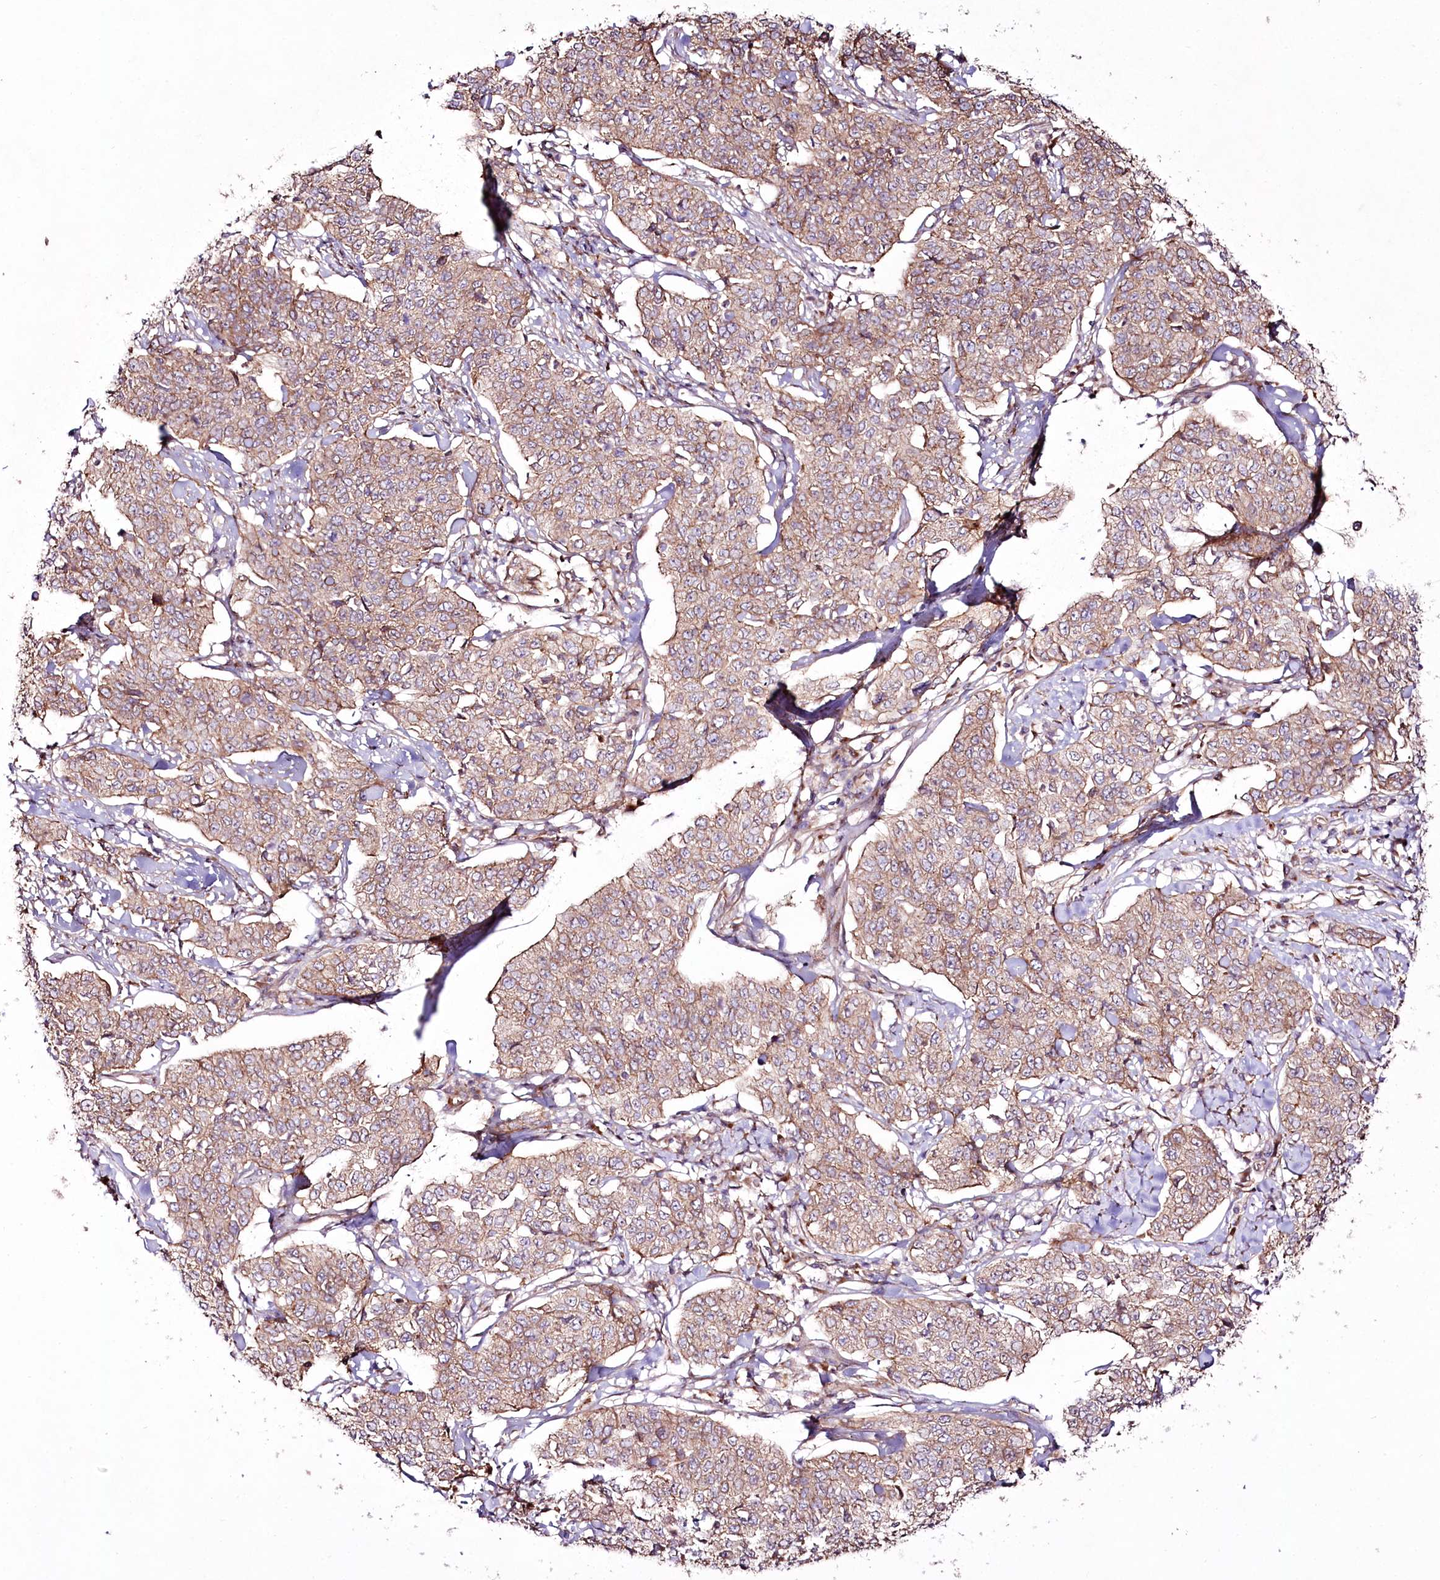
{"staining": {"intensity": "weak", "quantity": ">75%", "location": "cytoplasmic/membranous"}, "tissue": "cervical cancer", "cell_type": "Tumor cells", "image_type": "cancer", "snomed": [{"axis": "morphology", "description": "Squamous cell carcinoma, NOS"}, {"axis": "topography", "description": "Cervix"}], "caption": "Weak cytoplasmic/membranous positivity for a protein is present in about >75% of tumor cells of squamous cell carcinoma (cervical) using immunohistochemistry.", "gene": "REXO2", "patient": {"sex": "female", "age": 35}}